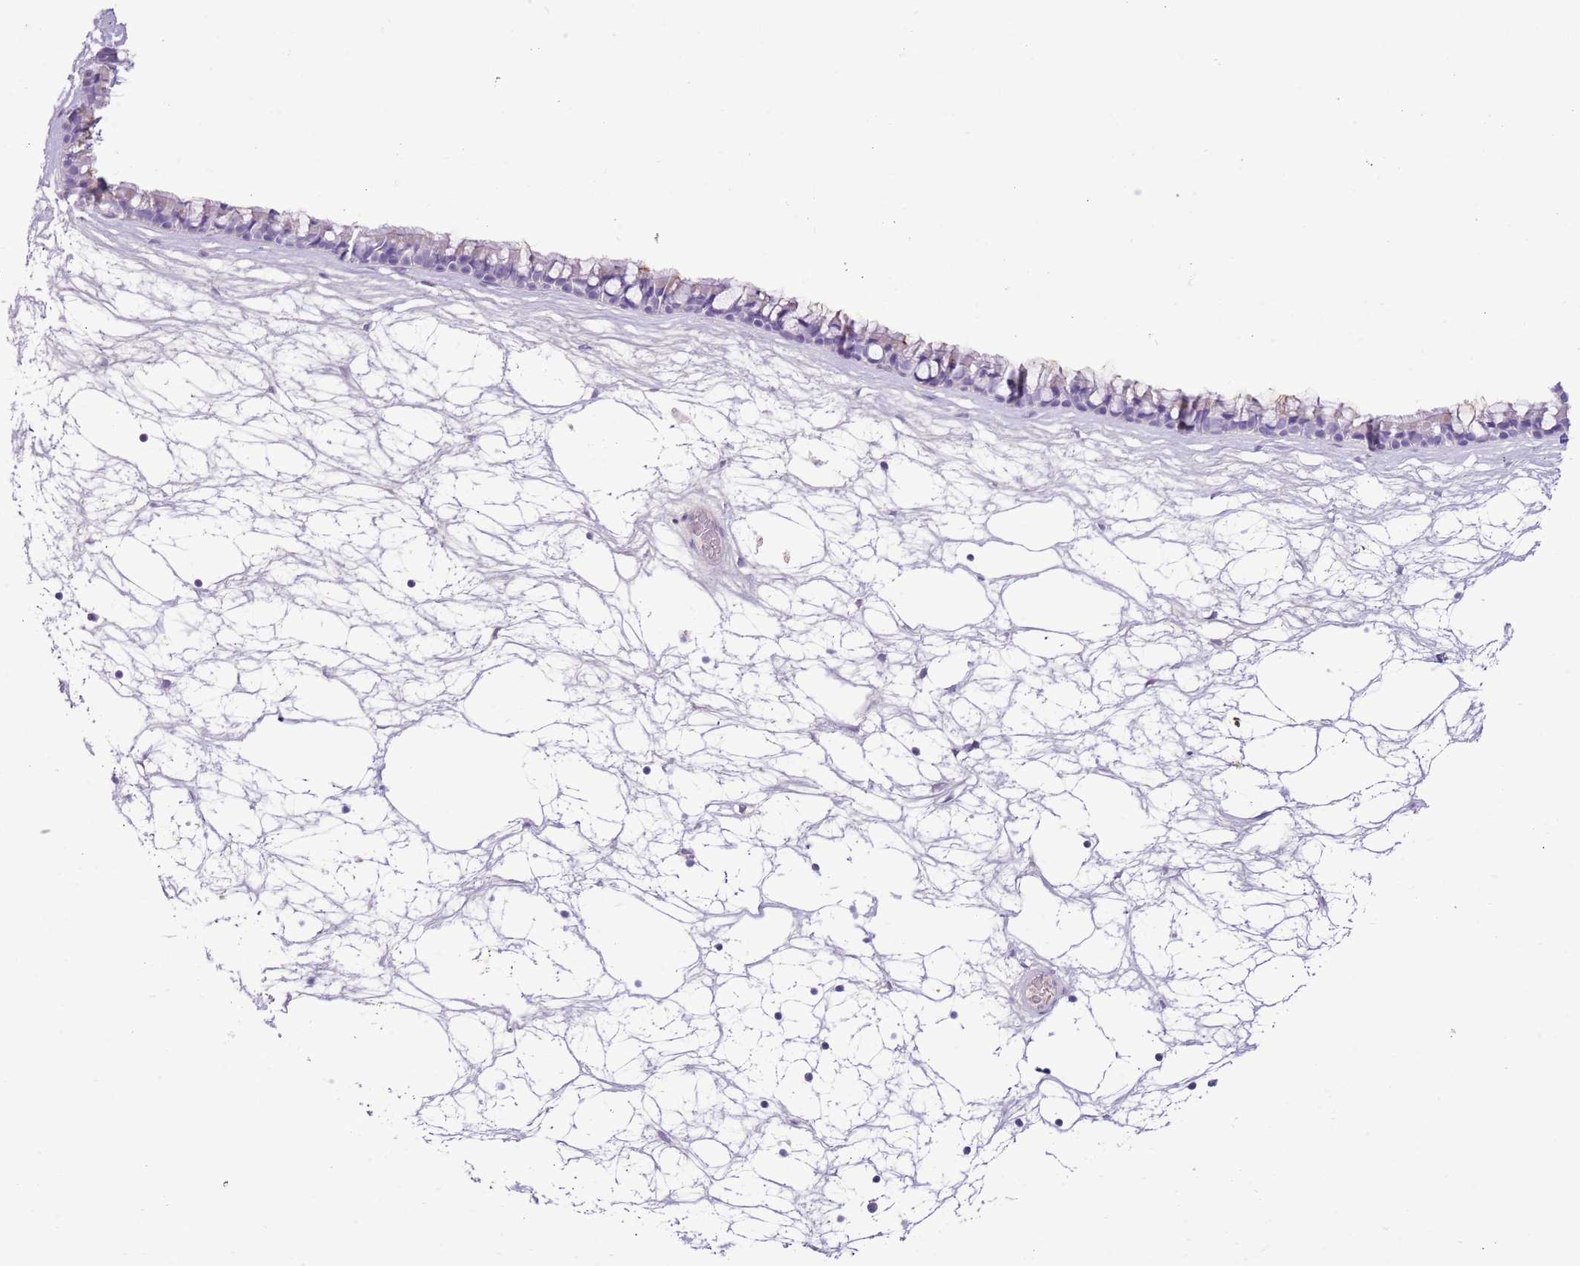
{"staining": {"intensity": "negative", "quantity": "none", "location": "none"}, "tissue": "nasopharynx", "cell_type": "Respiratory epithelial cells", "image_type": "normal", "snomed": [{"axis": "morphology", "description": "Normal tissue, NOS"}, {"axis": "topography", "description": "Nasopharynx"}], "caption": "High power microscopy photomicrograph of an immunohistochemistry (IHC) histopathology image of benign nasopharynx, revealing no significant staining in respiratory epithelial cells. The staining is performed using DAB brown chromogen with nuclei counter-stained in using hematoxylin.", "gene": "TOX2", "patient": {"sex": "male", "age": 64}}